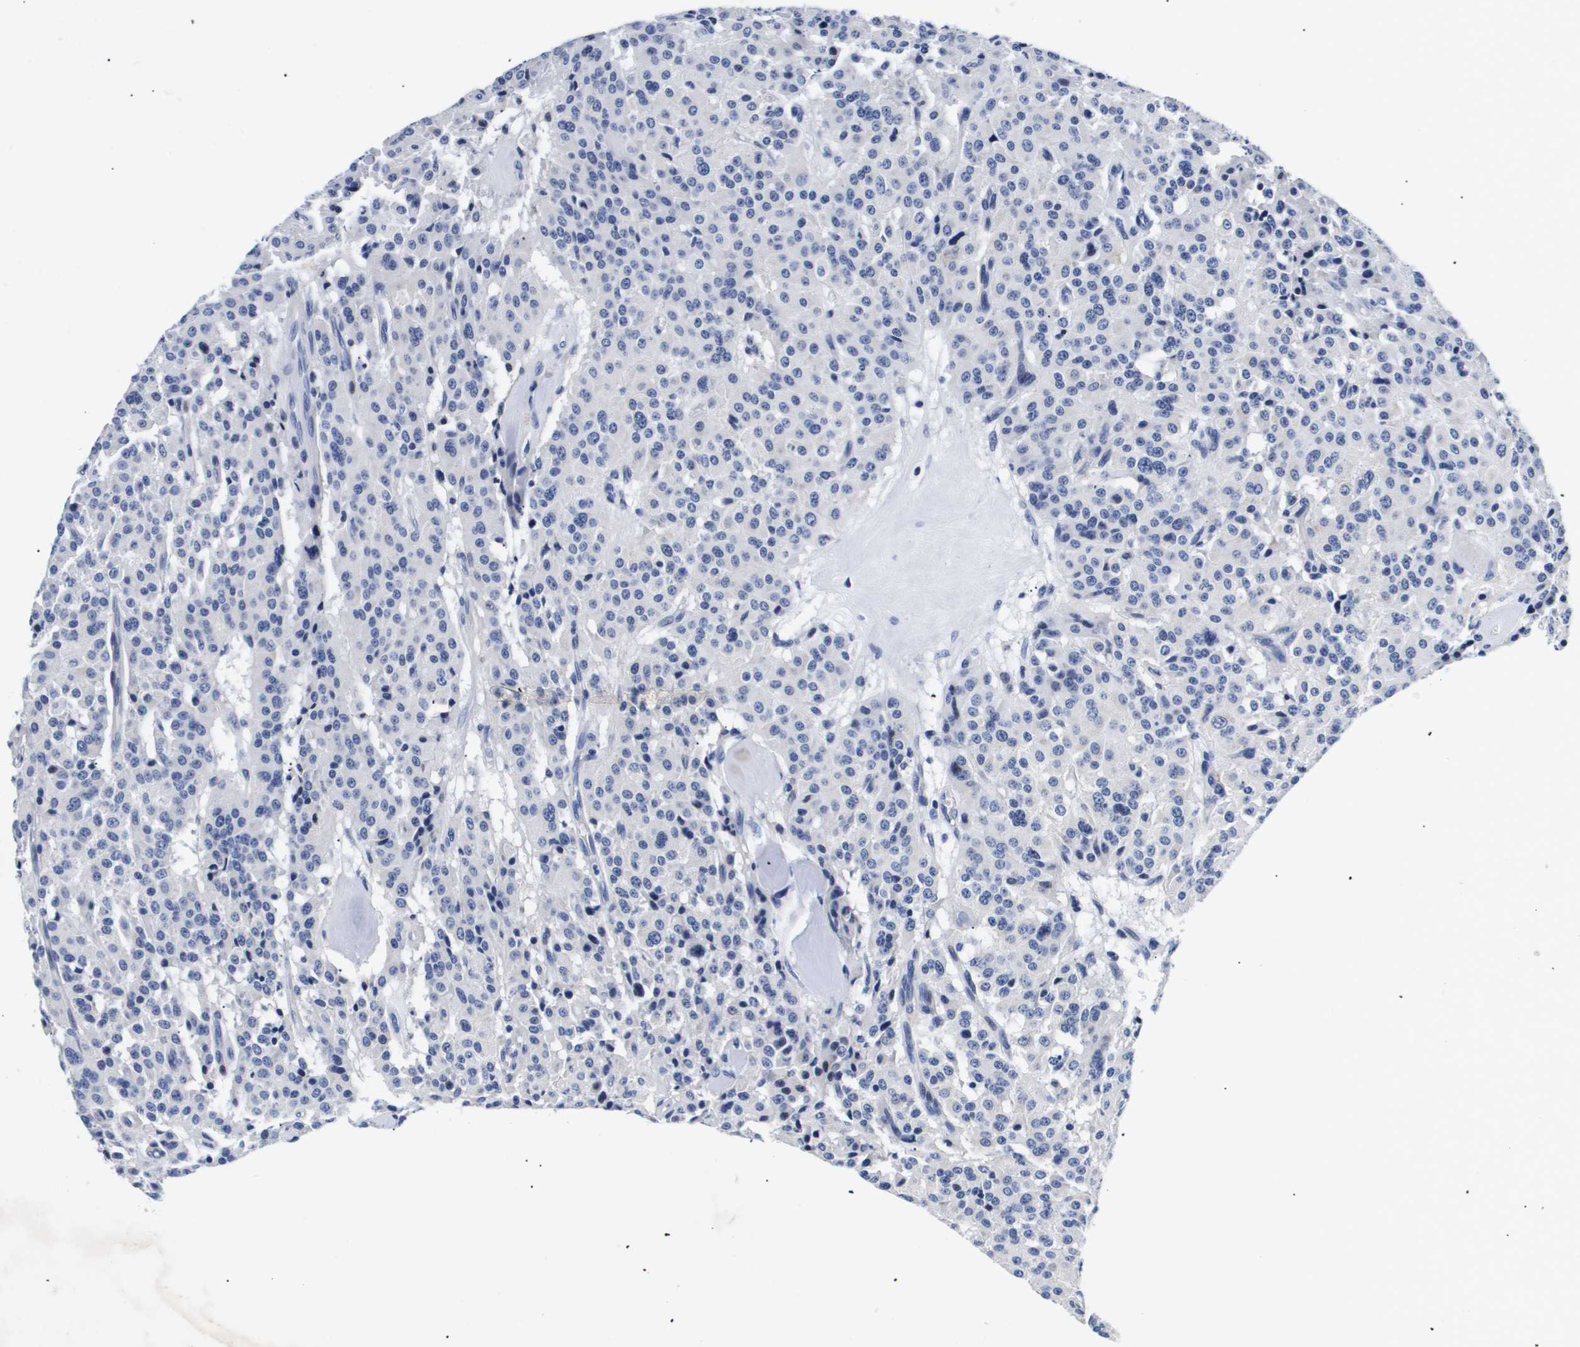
{"staining": {"intensity": "negative", "quantity": "none", "location": "none"}, "tissue": "carcinoid", "cell_type": "Tumor cells", "image_type": "cancer", "snomed": [{"axis": "morphology", "description": "Carcinoid, malignant, NOS"}, {"axis": "topography", "description": "Lung"}], "caption": "Tumor cells are negative for protein expression in human carcinoid.", "gene": "SHD", "patient": {"sex": "male", "age": 30}}